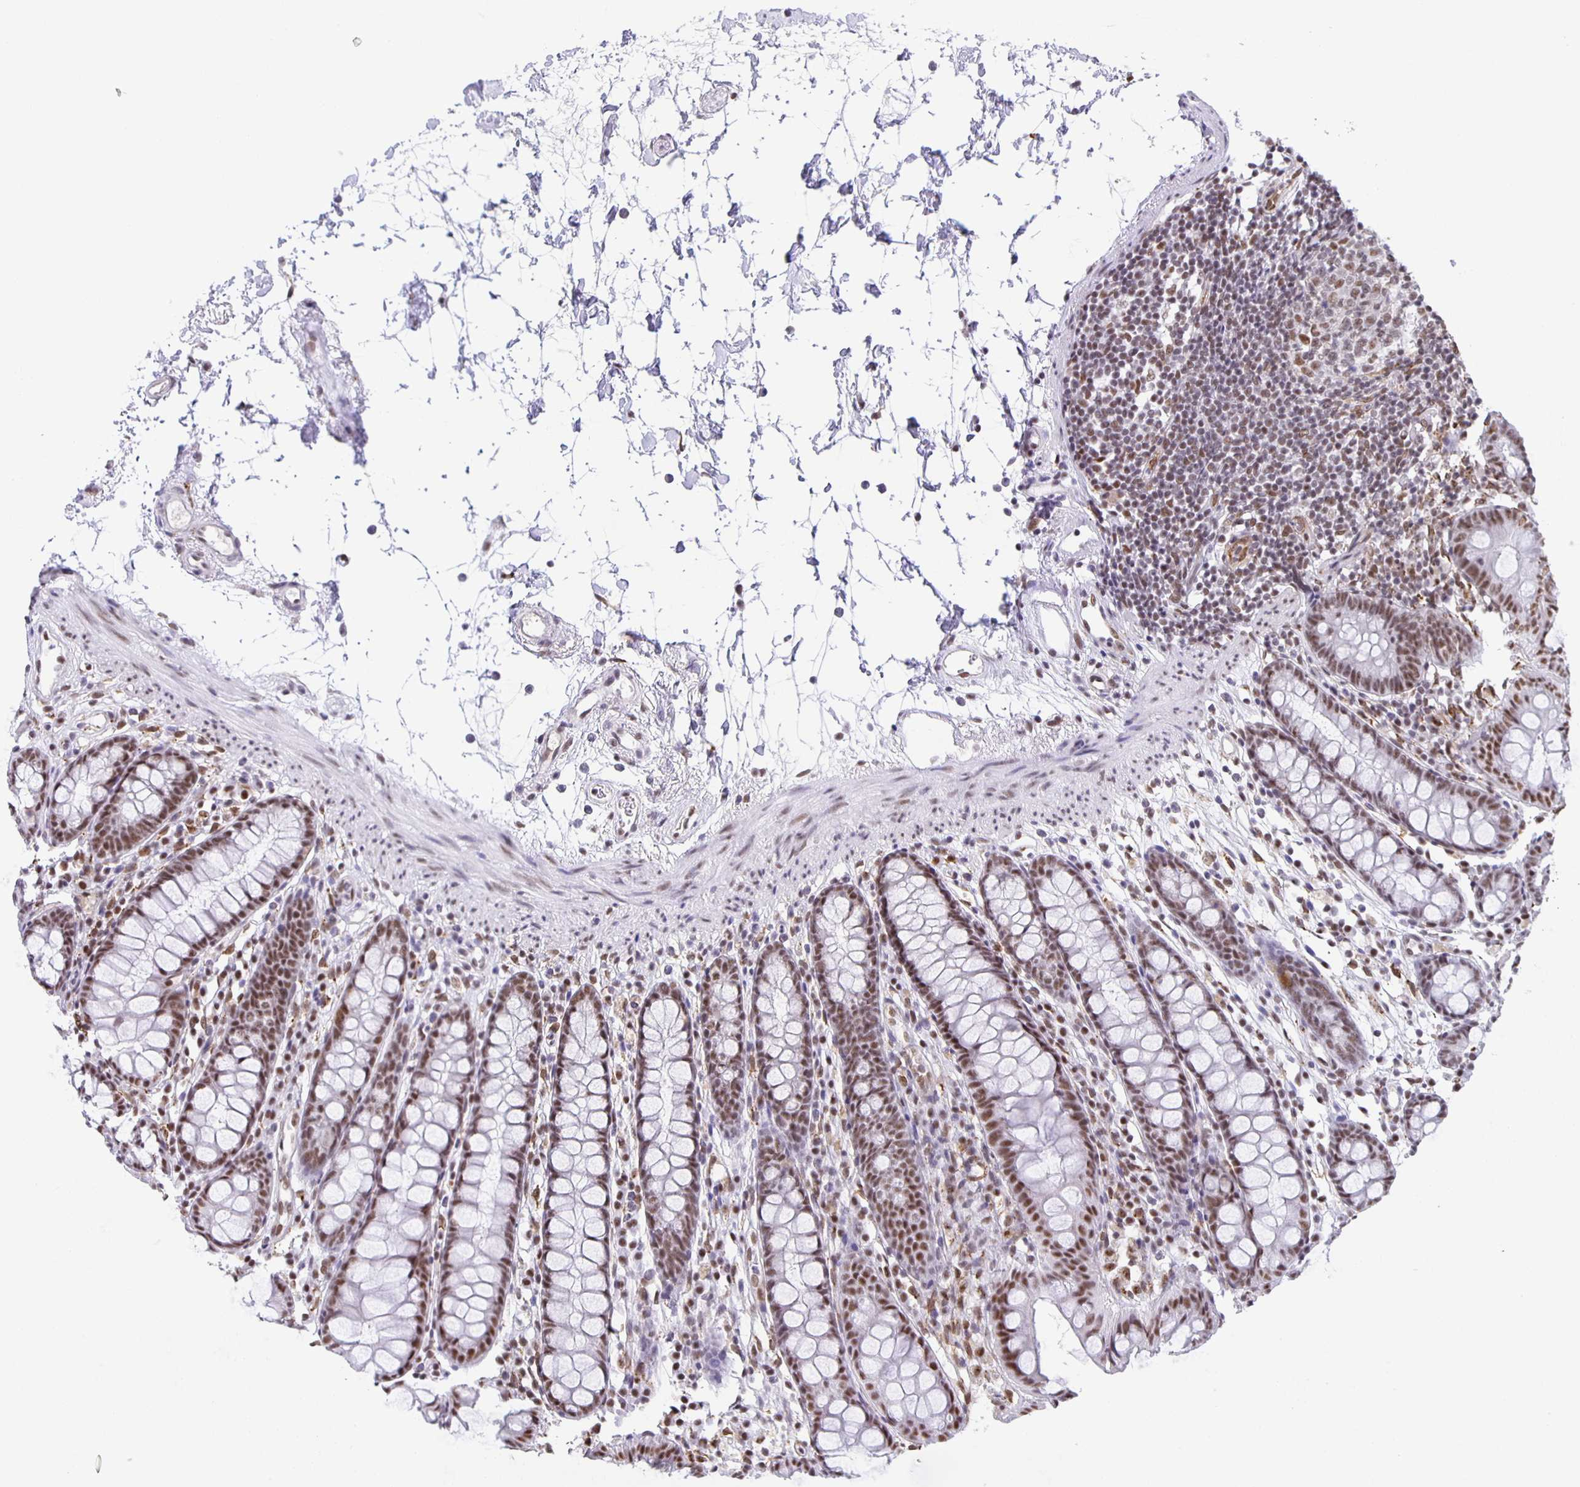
{"staining": {"intensity": "weak", "quantity": "25%-75%", "location": "nuclear"}, "tissue": "colon", "cell_type": "Endothelial cells", "image_type": "normal", "snomed": [{"axis": "morphology", "description": "Normal tissue, NOS"}, {"axis": "topography", "description": "Colon"}], "caption": "Protein staining displays weak nuclear expression in approximately 25%-75% of endothelial cells in benign colon. (Stains: DAB in brown, nuclei in blue, Microscopy: brightfield microscopy at high magnification).", "gene": "ZRANB2", "patient": {"sex": "female", "age": 84}}